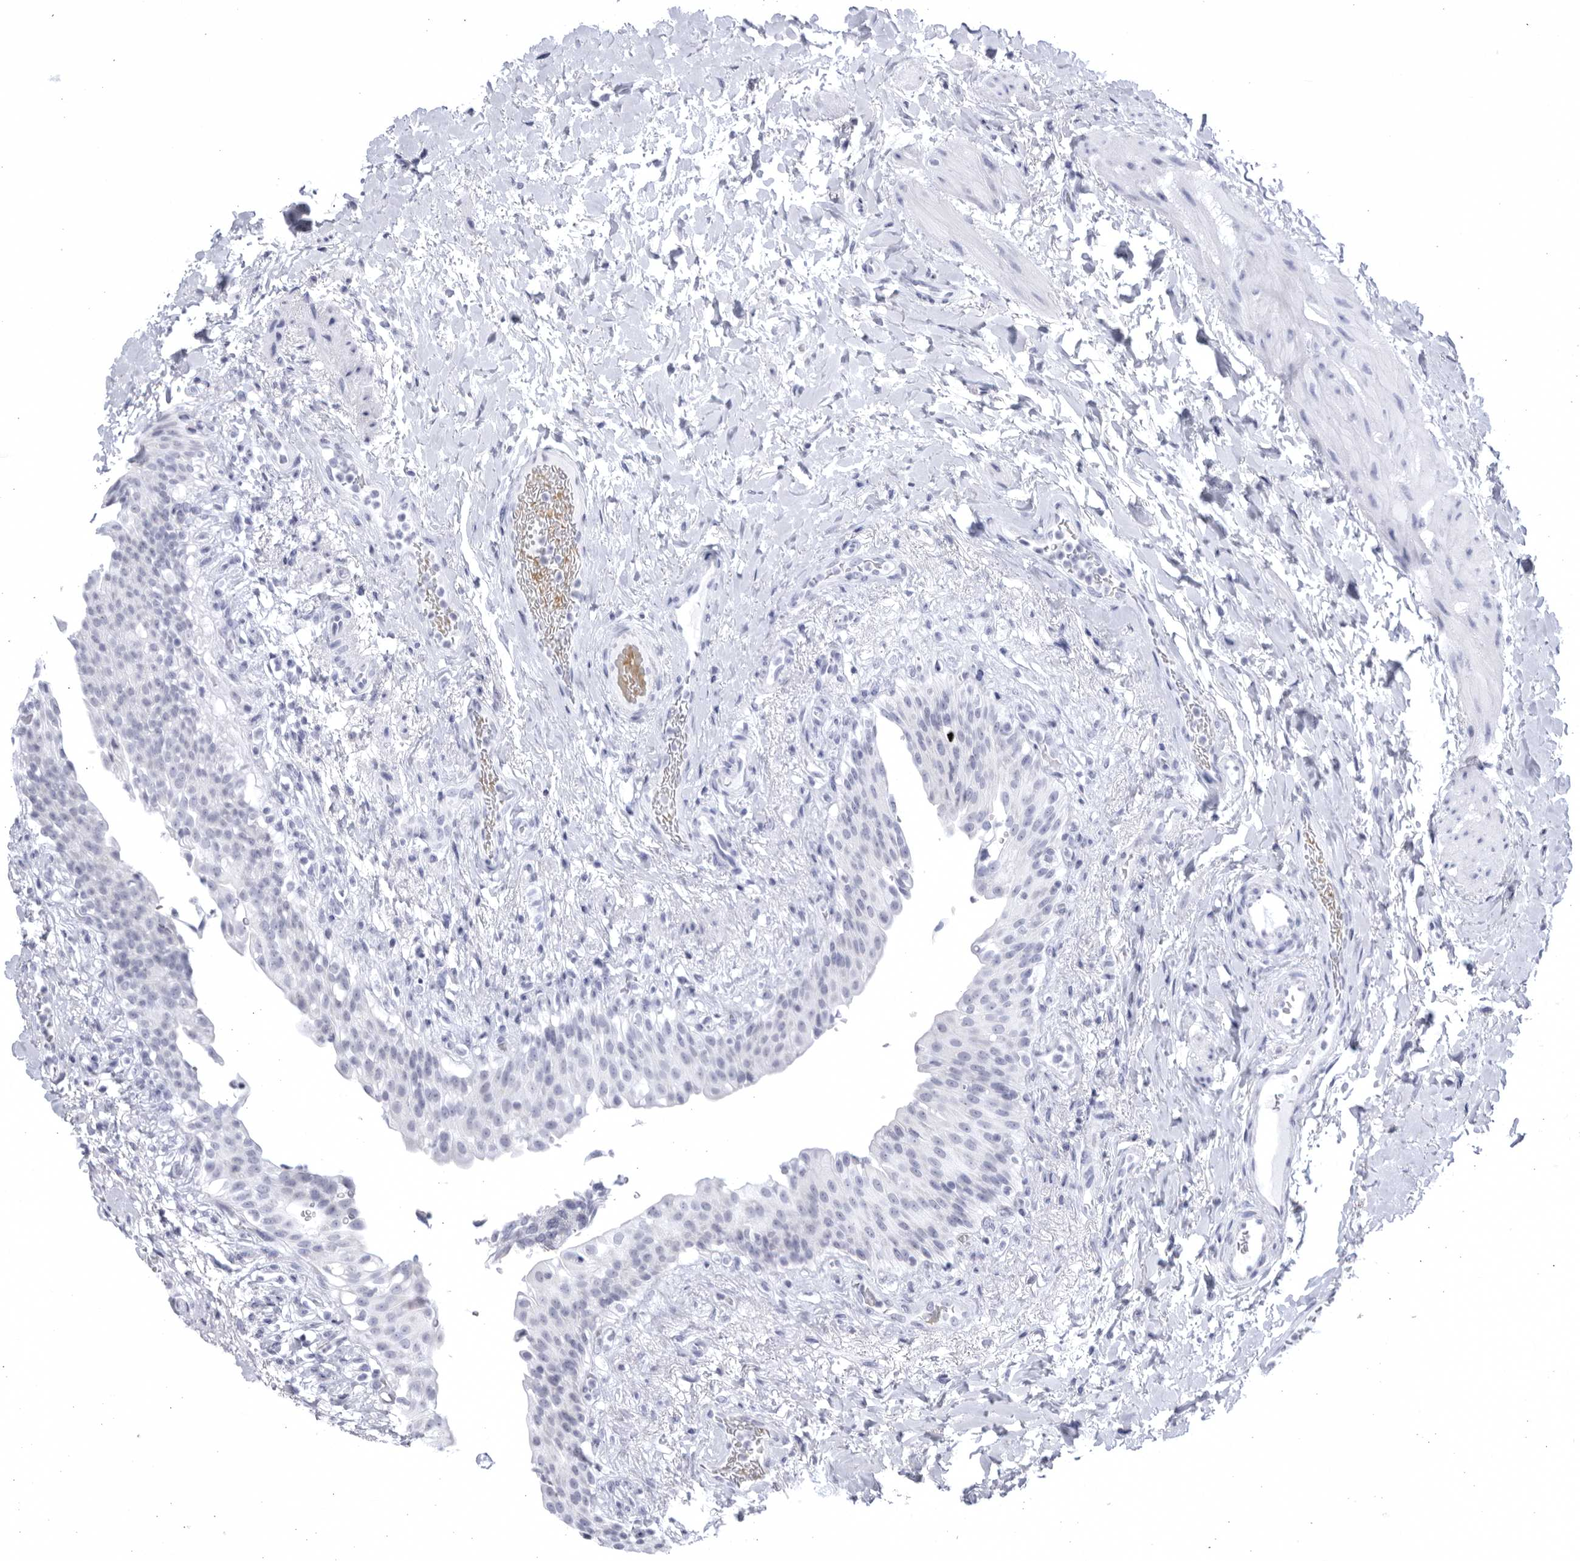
{"staining": {"intensity": "negative", "quantity": "none", "location": "none"}, "tissue": "urinary bladder", "cell_type": "Urothelial cells", "image_type": "normal", "snomed": [{"axis": "morphology", "description": "Normal tissue, NOS"}, {"axis": "topography", "description": "Urinary bladder"}], "caption": "IHC image of benign urinary bladder: urinary bladder stained with DAB (3,3'-diaminobenzidine) demonstrates no significant protein positivity in urothelial cells.", "gene": "CCDC181", "patient": {"sex": "female", "age": 60}}